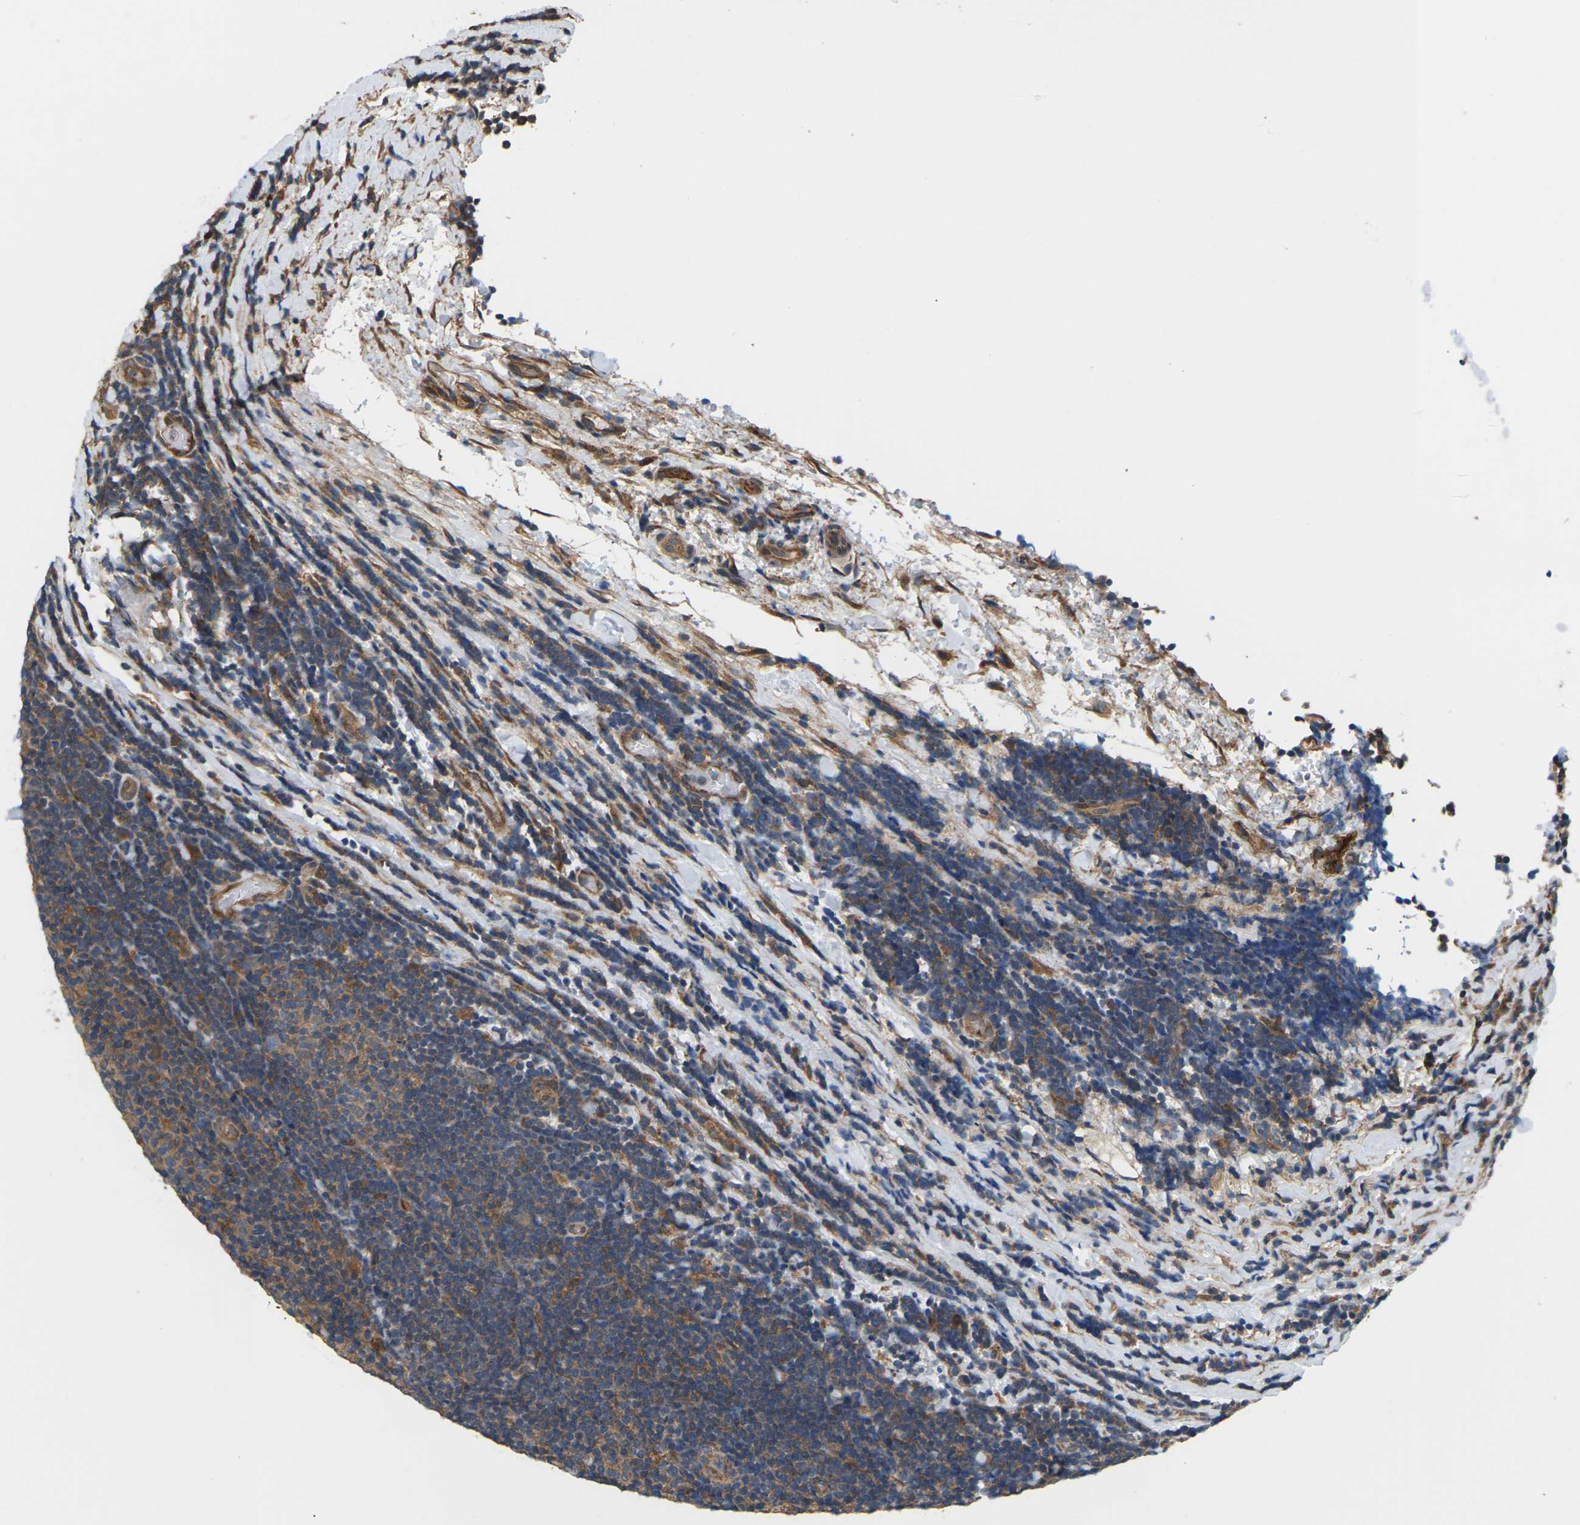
{"staining": {"intensity": "moderate", "quantity": ">75%", "location": "cytoplasmic/membranous"}, "tissue": "lymphoma", "cell_type": "Tumor cells", "image_type": "cancer", "snomed": [{"axis": "morphology", "description": "Malignant lymphoma, non-Hodgkin's type, Low grade"}, {"axis": "topography", "description": "Lymph node"}], "caption": "Immunohistochemical staining of human malignant lymphoma, non-Hodgkin's type (low-grade) exhibits medium levels of moderate cytoplasmic/membranous positivity in about >75% of tumor cells.", "gene": "NRAS", "patient": {"sex": "male", "age": 83}}